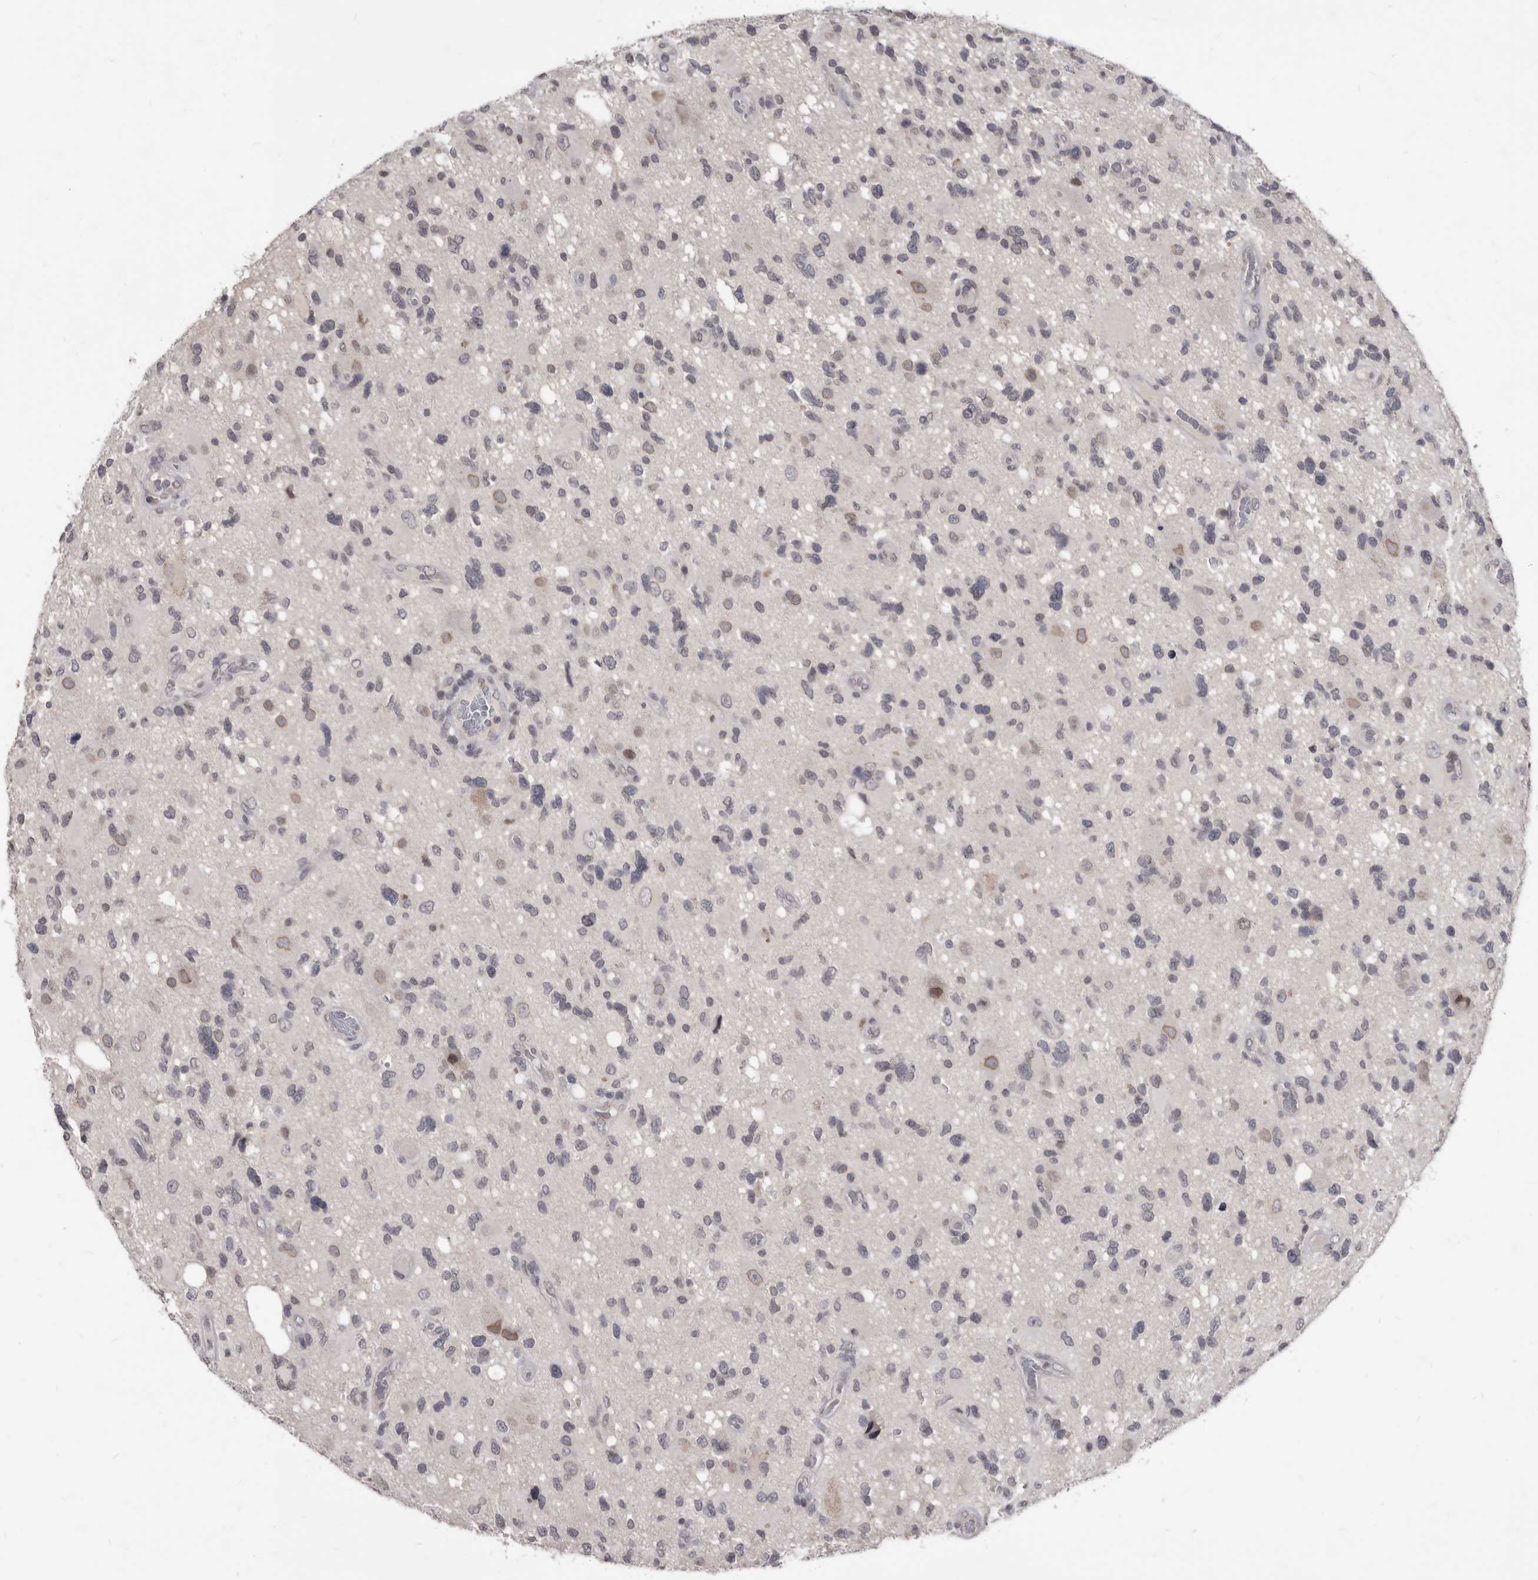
{"staining": {"intensity": "moderate", "quantity": "<25%", "location": "cytoplasmic/membranous,nuclear"}, "tissue": "glioma", "cell_type": "Tumor cells", "image_type": "cancer", "snomed": [{"axis": "morphology", "description": "Glioma, malignant, High grade"}, {"axis": "topography", "description": "Brain"}], "caption": "Glioma was stained to show a protein in brown. There is low levels of moderate cytoplasmic/membranous and nuclear staining in approximately <25% of tumor cells.", "gene": "SULT1E1", "patient": {"sex": "male", "age": 33}}